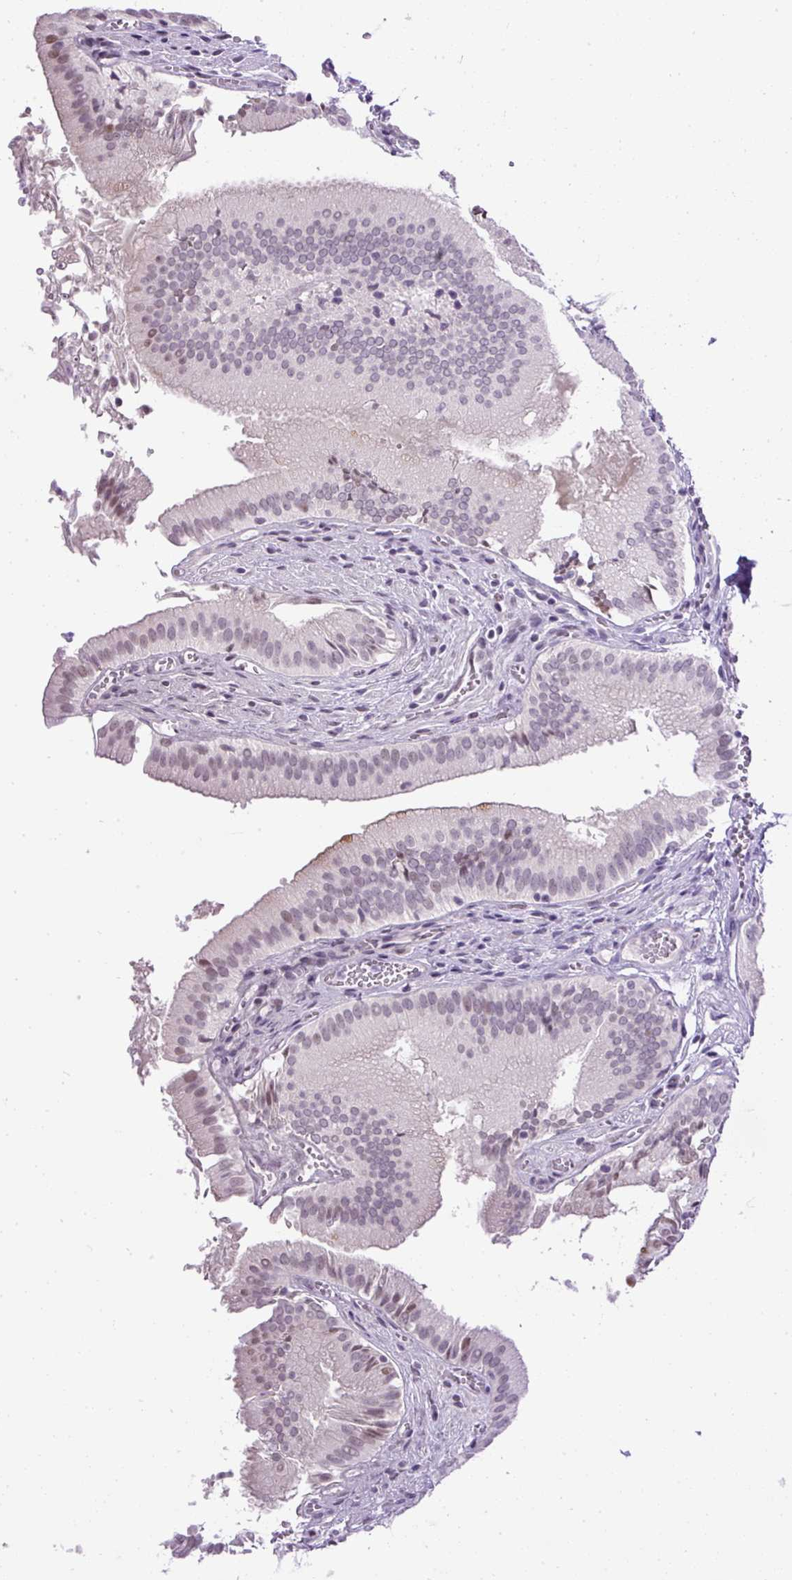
{"staining": {"intensity": "moderate", "quantity": "<25%", "location": "nuclear"}, "tissue": "gallbladder", "cell_type": "Glandular cells", "image_type": "normal", "snomed": [{"axis": "morphology", "description": "Normal tissue, NOS"}, {"axis": "topography", "description": "Gallbladder"}, {"axis": "topography", "description": "Peripheral nerve tissue"}], "caption": "Glandular cells display moderate nuclear positivity in approximately <25% of cells in unremarkable gallbladder.", "gene": "WNT10B", "patient": {"sex": "male", "age": 17}}